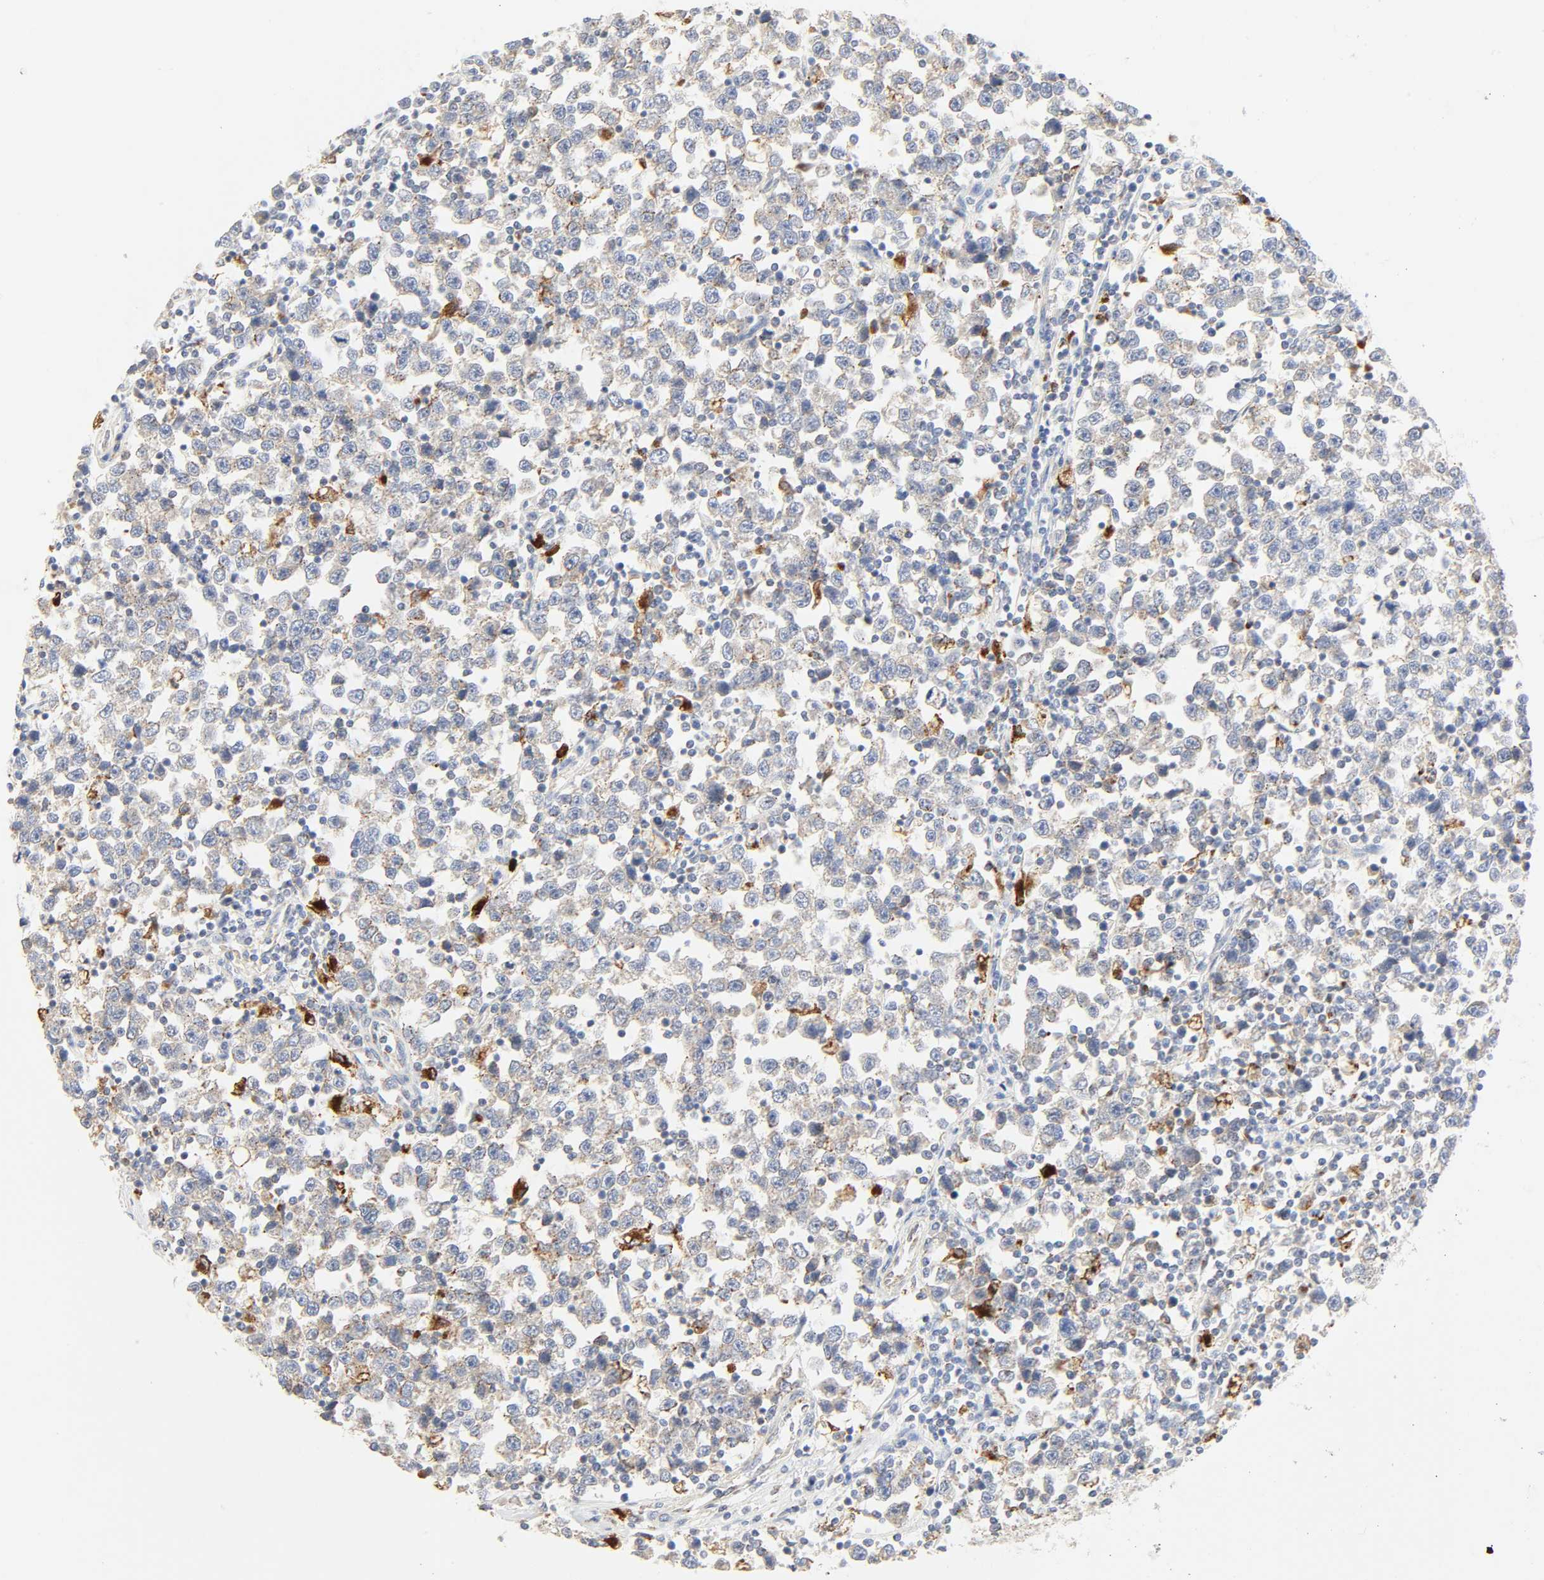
{"staining": {"intensity": "negative", "quantity": "none", "location": "none"}, "tissue": "testis cancer", "cell_type": "Tumor cells", "image_type": "cancer", "snomed": [{"axis": "morphology", "description": "Seminoma, NOS"}, {"axis": "topography", "description": "Testis"}], "caption": "The immunohistochemistry histopathology image has no significant staining in tumor cells of testis cancer tissue. (DAB (3,3'-diaminobenzidine) IHC with hematoxylin counter stain).", "gene": "CAMK2A", "patient": {"sex": "male", "age": 43}}